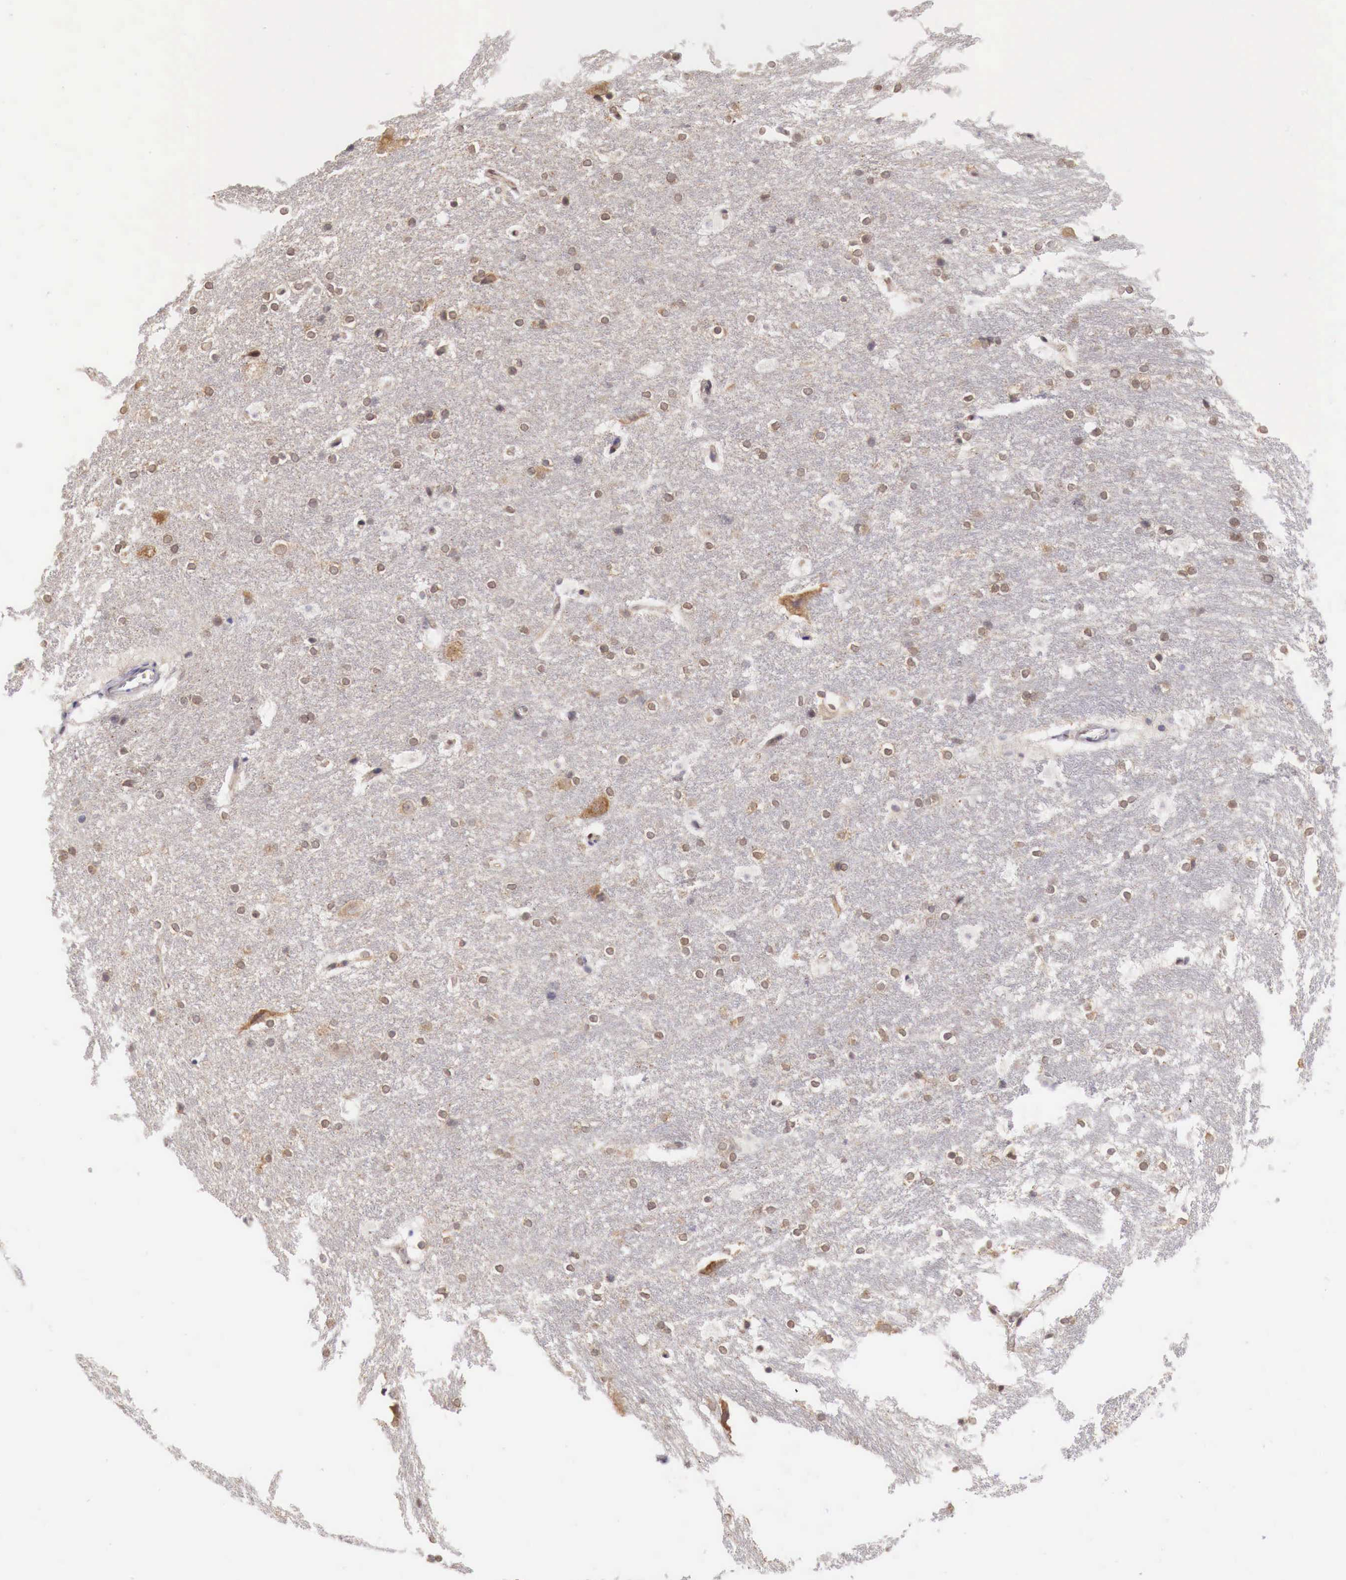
{"staining": {"intensity": "weak", "quantity": "25%-75%", "location": "nuclear"}, "tissue": "hippocampus", "cell_type": "Glial cells", "image_type": "normal", "snomed": [{"axis": "morphology", "description": "Normal tissue, NOS"}, {"axis": "topography", "description": "Hippocampus"}], "caption": "This micrograph displays immunohistochemistry staining of normal hippocampus, with low weak nuclear positivity in about 25%-75% of glial cells.", "gene": "PABIR2", "patient": {"sex": "female", "age": 19}}